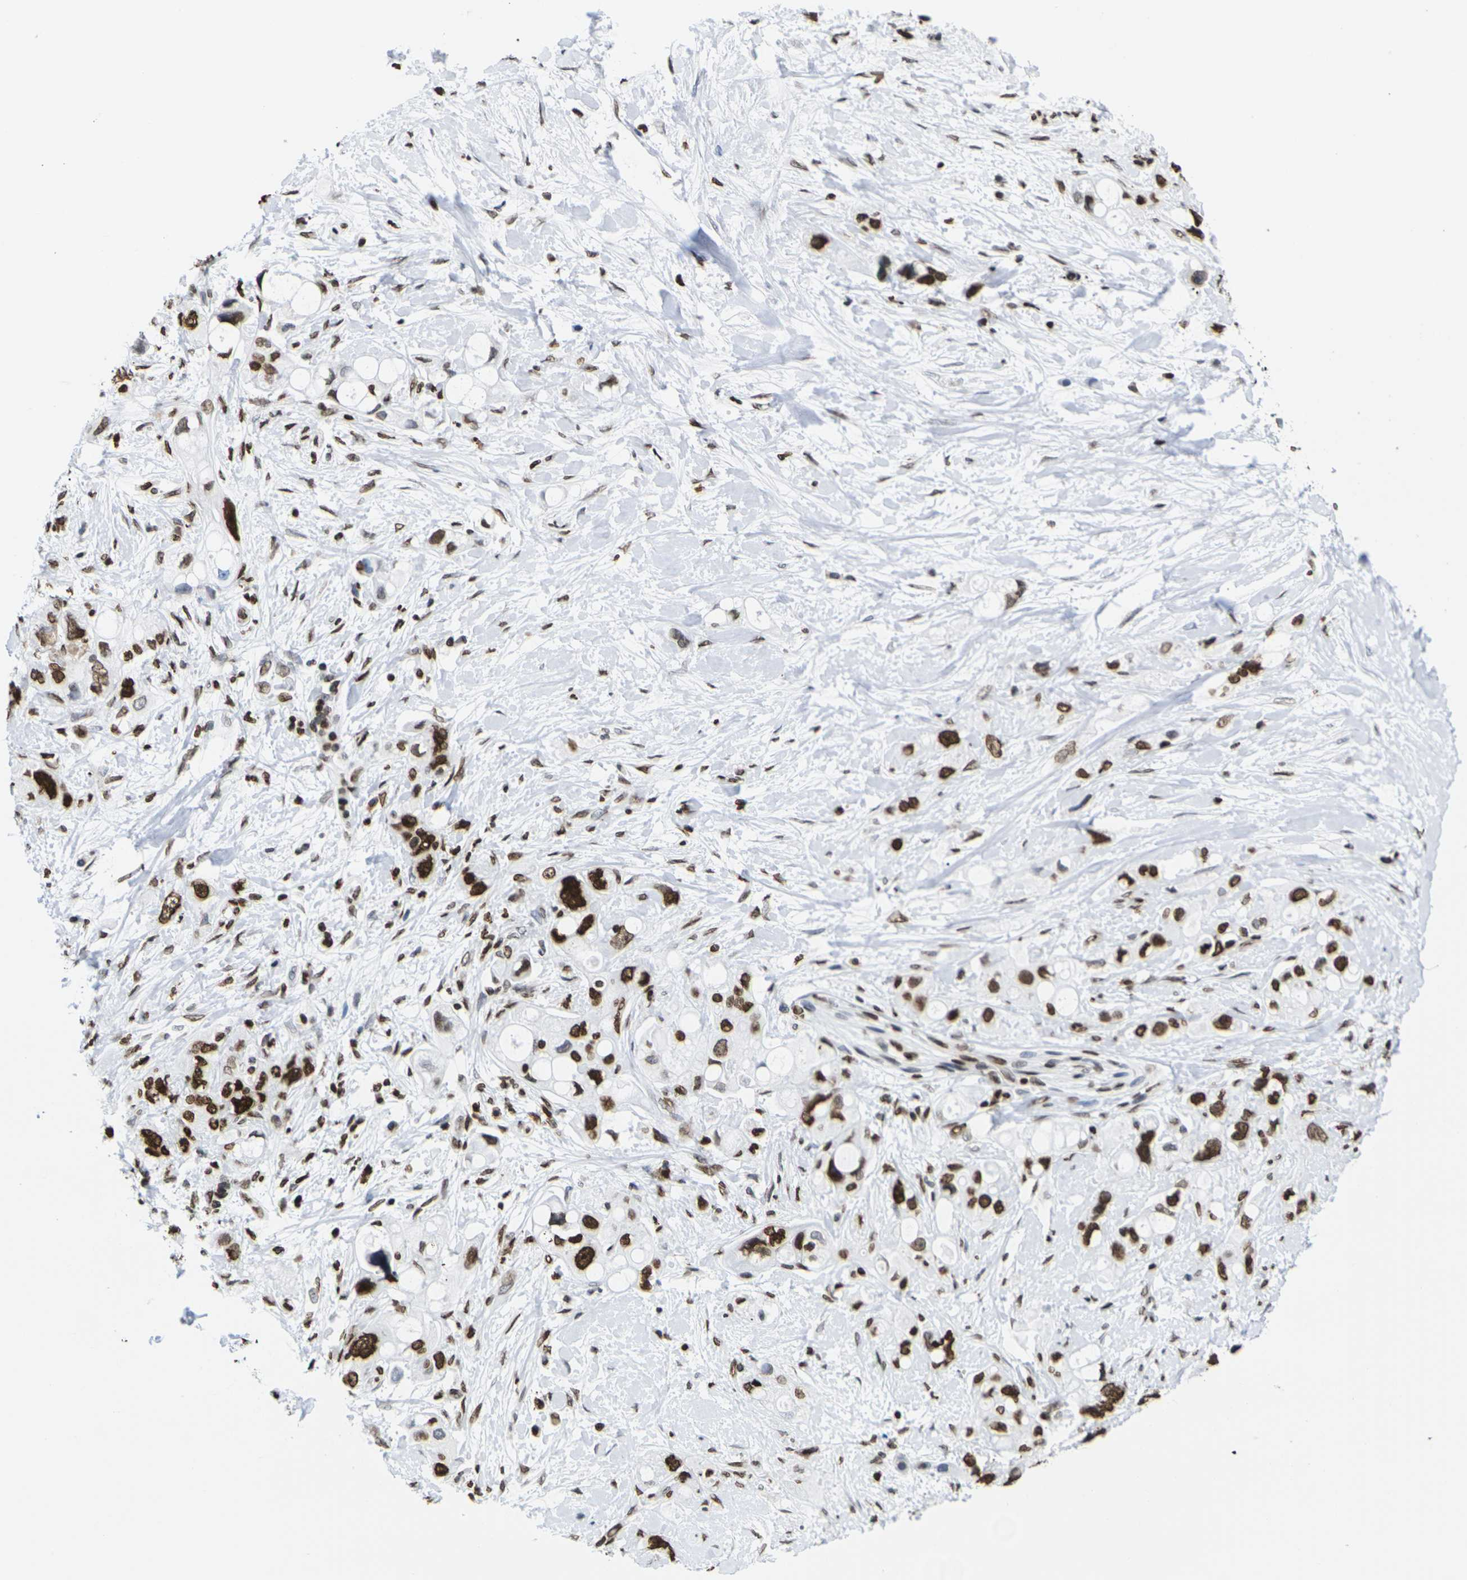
{"staining": {"intensity": "strong", "quantity": ">75%", "location": "cytoplasmic/membranous,nuclear"}, "tissue": "pancreatic cancer", "cell_type": "Tumor cells", "image_type": "cancer", "snomed": [{"axis": "morphology", "description": "Adenocarcinoma, NOS"}, {"axis": "topography", "description": "Pancreas"}], "caption": "Tumor cells exhibit strong cytoplasmic/membranous and nuclear positivity in about >75% of cells in pancreatic adenocarcinoma.", "gene": "H2AC21", "patient": {"sex": "female", "age": 56}}